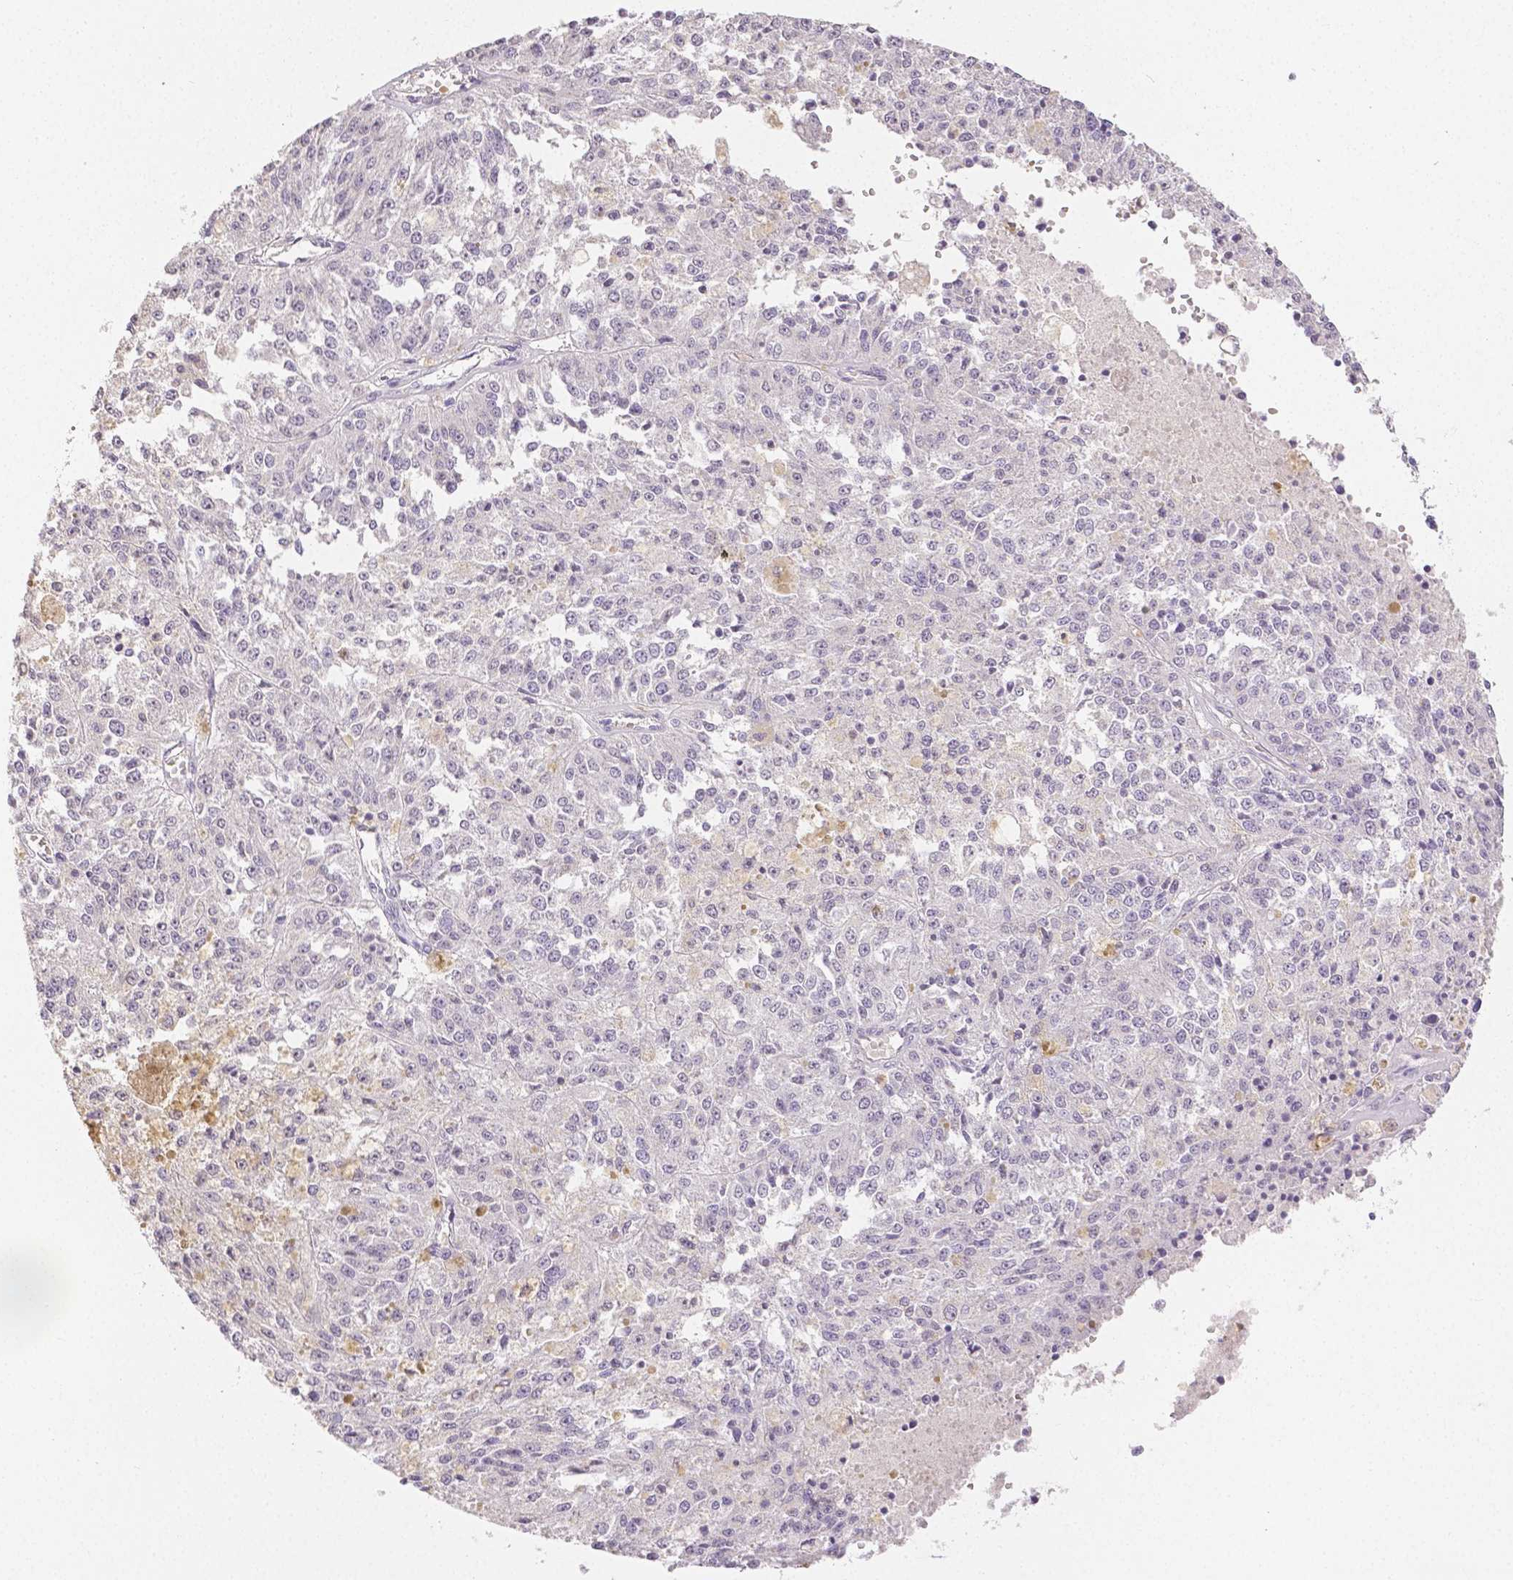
{"staining": {"intensity": "negative", "quantity": "none", "location": "none"}, "tissue": "melanoma", "cell_type": "Tumor cells", "image_type": "cancer", "snomed": [{"axis": "morphology", "description": "Malignant melanoma, Metastatic site"}, {"axis": "topography", "description": "Lymph node"}], "caption": "The micrograph displays no significant staining in tumor cells of malignant melanoma (metastatic site). (DAB IHC visualized using brightfield microscopy, high magnification).", "gene": "OCLN", "patient": {"sex": "female", "age": 64}}